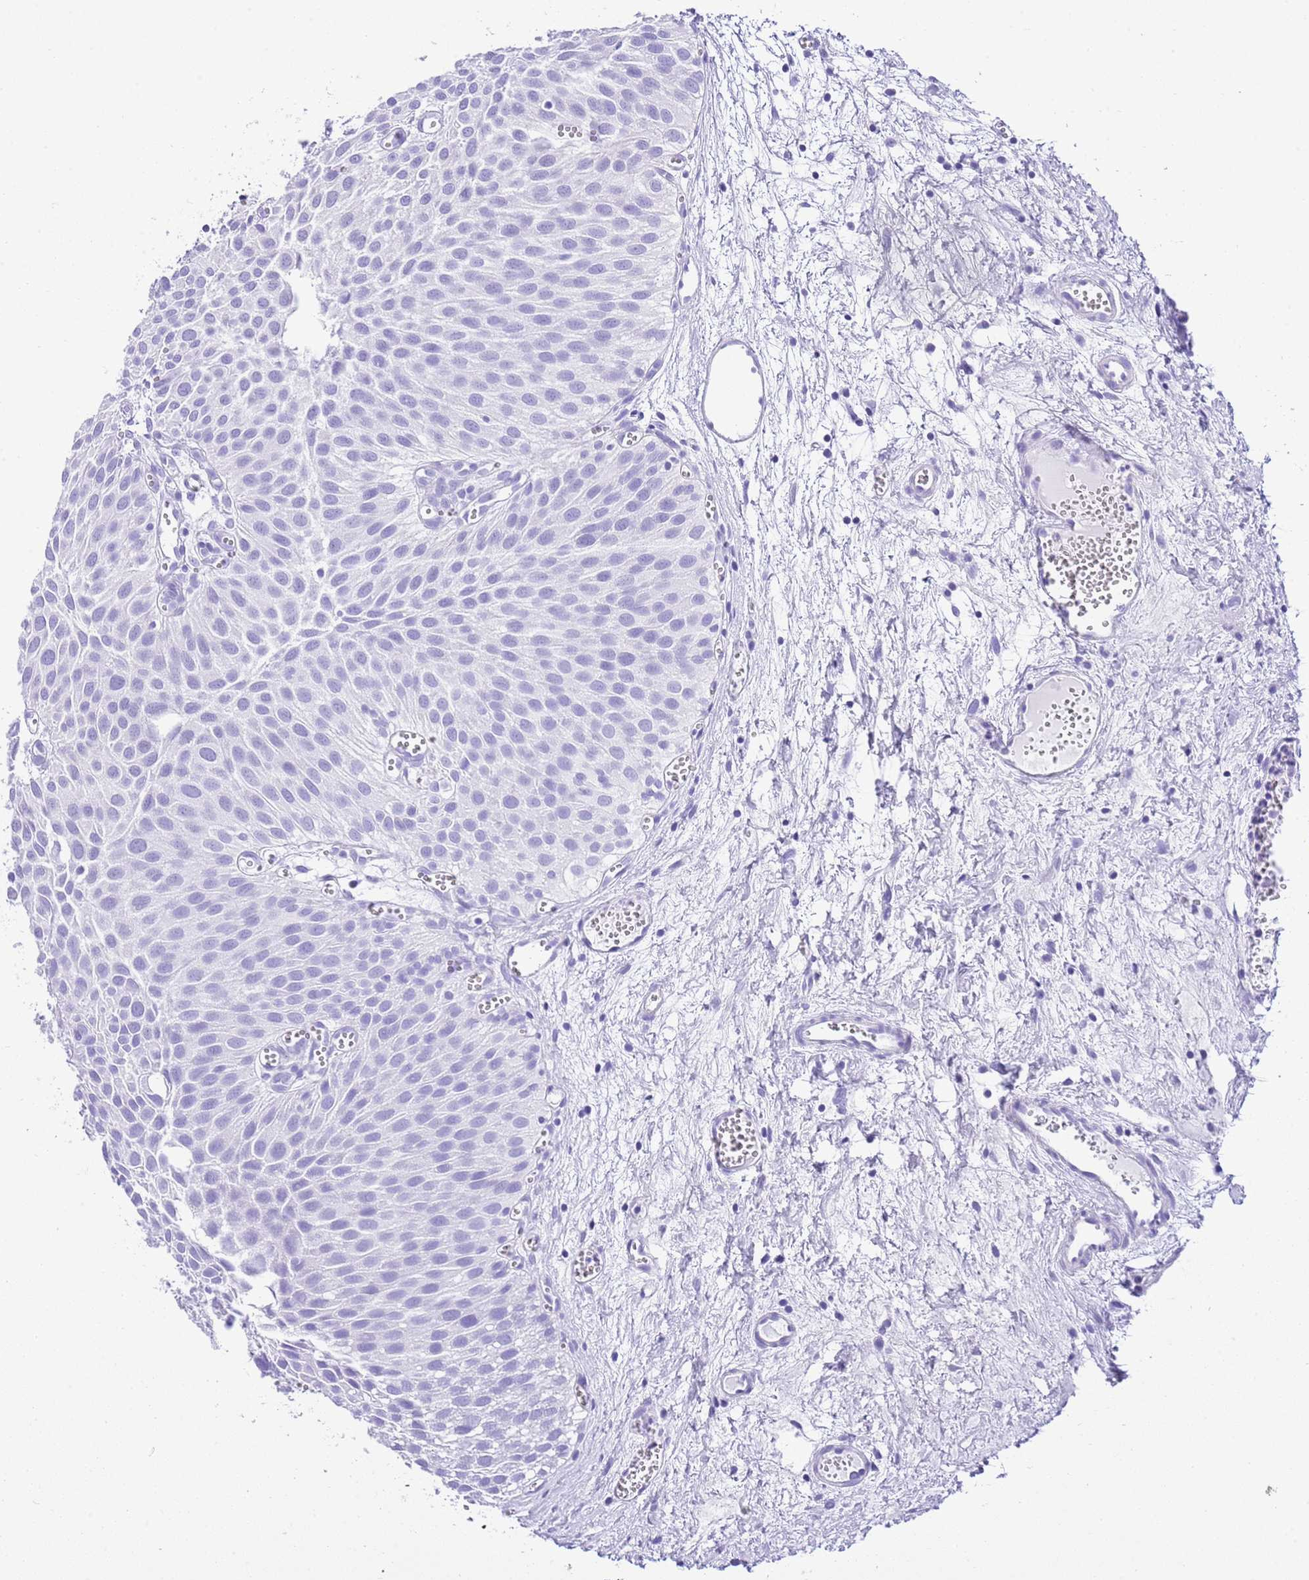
{"staining": {"intensity": "negative", "quantity": "none", "location": "none"}, "tissue": "urothelial cancer", "cell_type": "Tumor cells", "image_type": "cancer", "snomed": [{"axis": "morphology", "description": "Urothelial carcinoma, Low grade"}, {"axis": "topography", "description": "Urinary bladder"}], "caption": "Immunohistochemistry (IHC) histopathology image of urothelial cancer stained for a protein (brown), which shows no expression in tumor cells. (DAB (3,3'-diaminobenzidine) IHC with hematoxylin counter stain).", "gene": "KCNC1", "patient": {"sex": "male", "age": 88}}